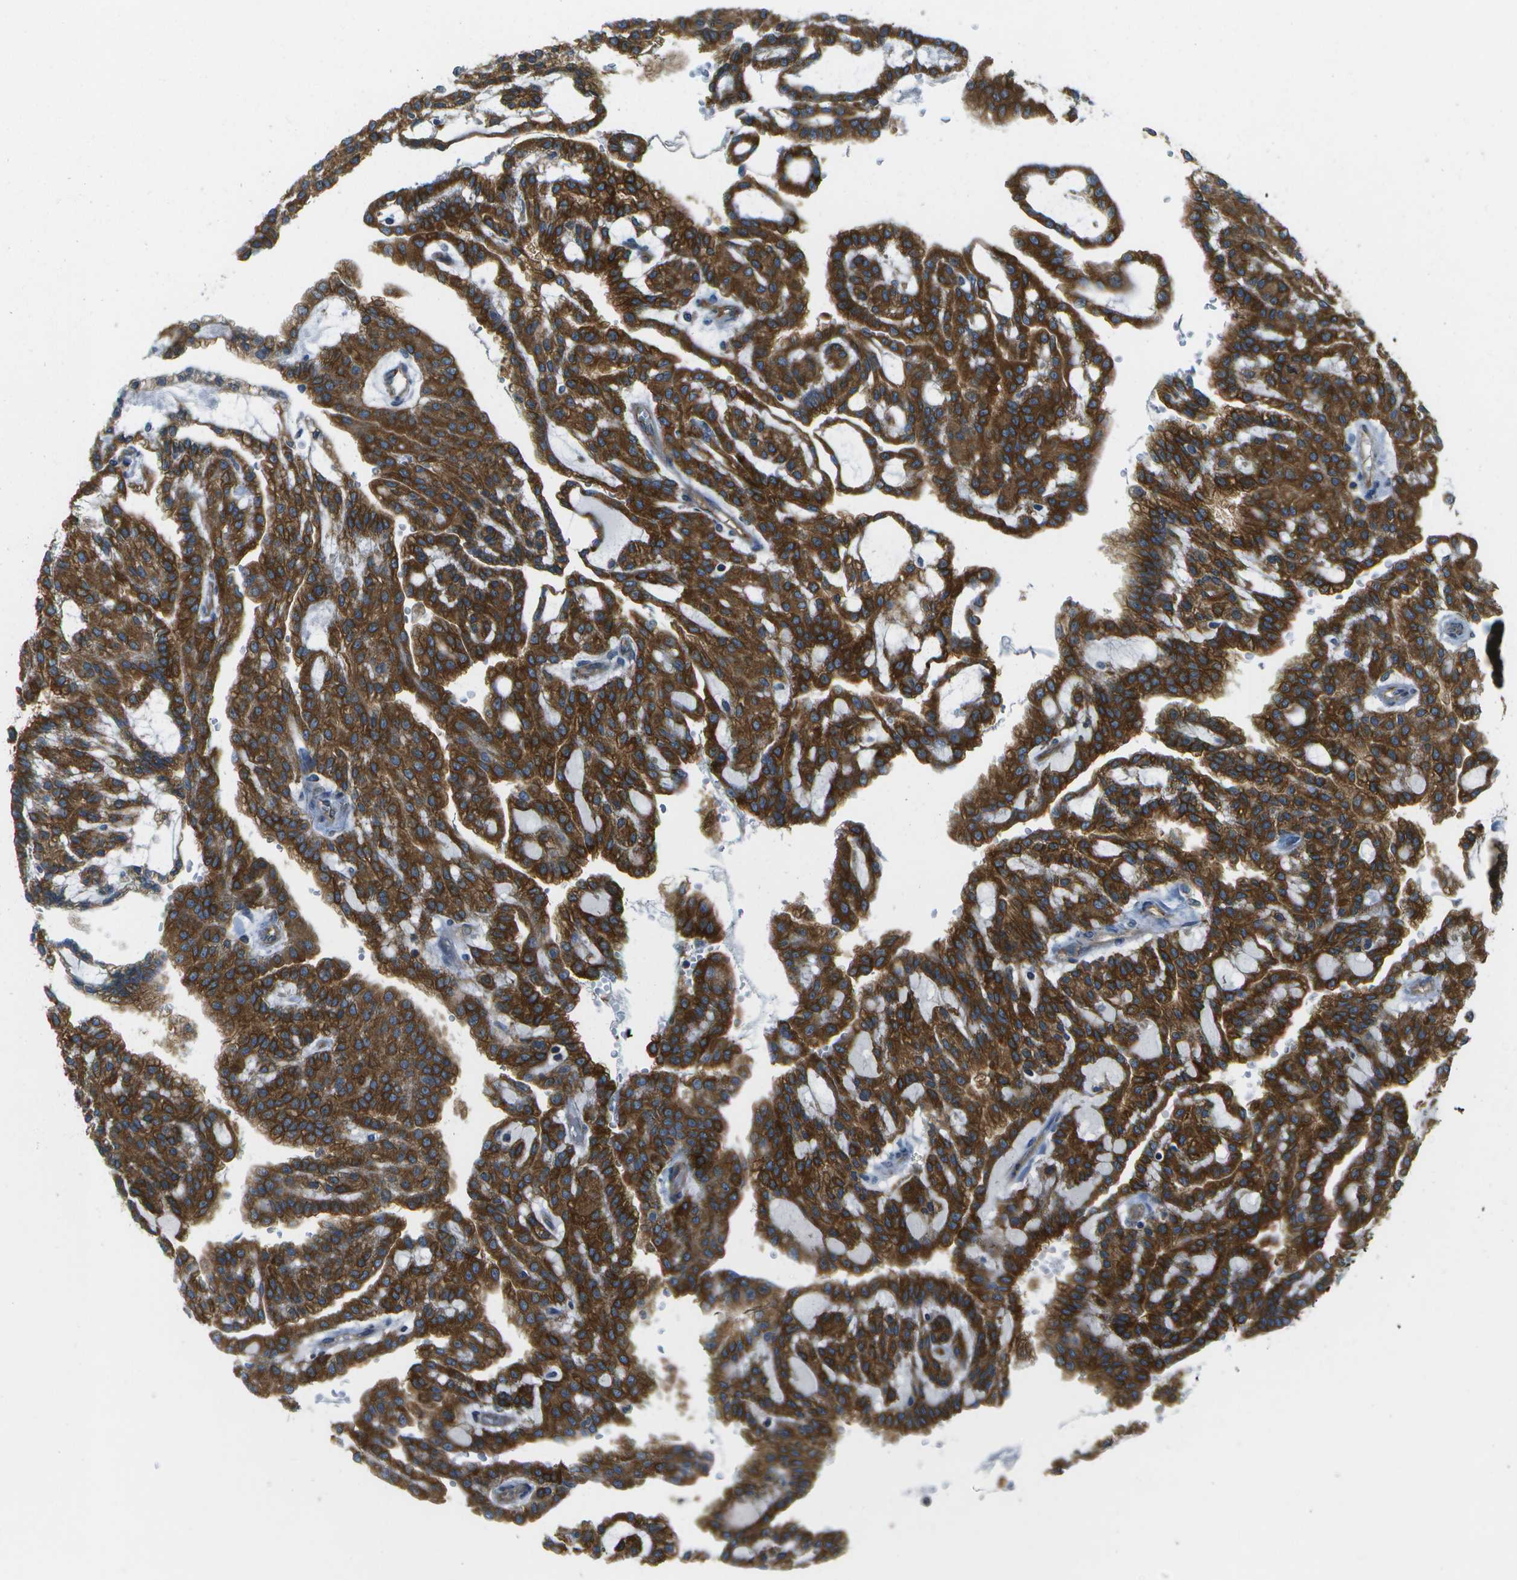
{"staining": {"intensity": "strong", "quantity": ">75%", "location": "cytoplasmic/membranous"}, "tissue": "renal cancer", "cell_type": "Tumor cells", "image_type": "cancer", "snomed": [{"axis": "morphology", "description": "Adenocarcinoma, NOS"}, {"axis": "topography", "description": "Kidney"}], "caption": "High-magnification brightfield microscopy of renal cancer stained with DAB (3,3'-diaminobenzidine) (brown) and counterstained with hematoxylin (blue). tumor cells exhibit strong cytoplasmic/membranous staining is identified in approximately>75% of cells.", "gene": "WNK2", "patient": {"sex": "male", "age": 63}}